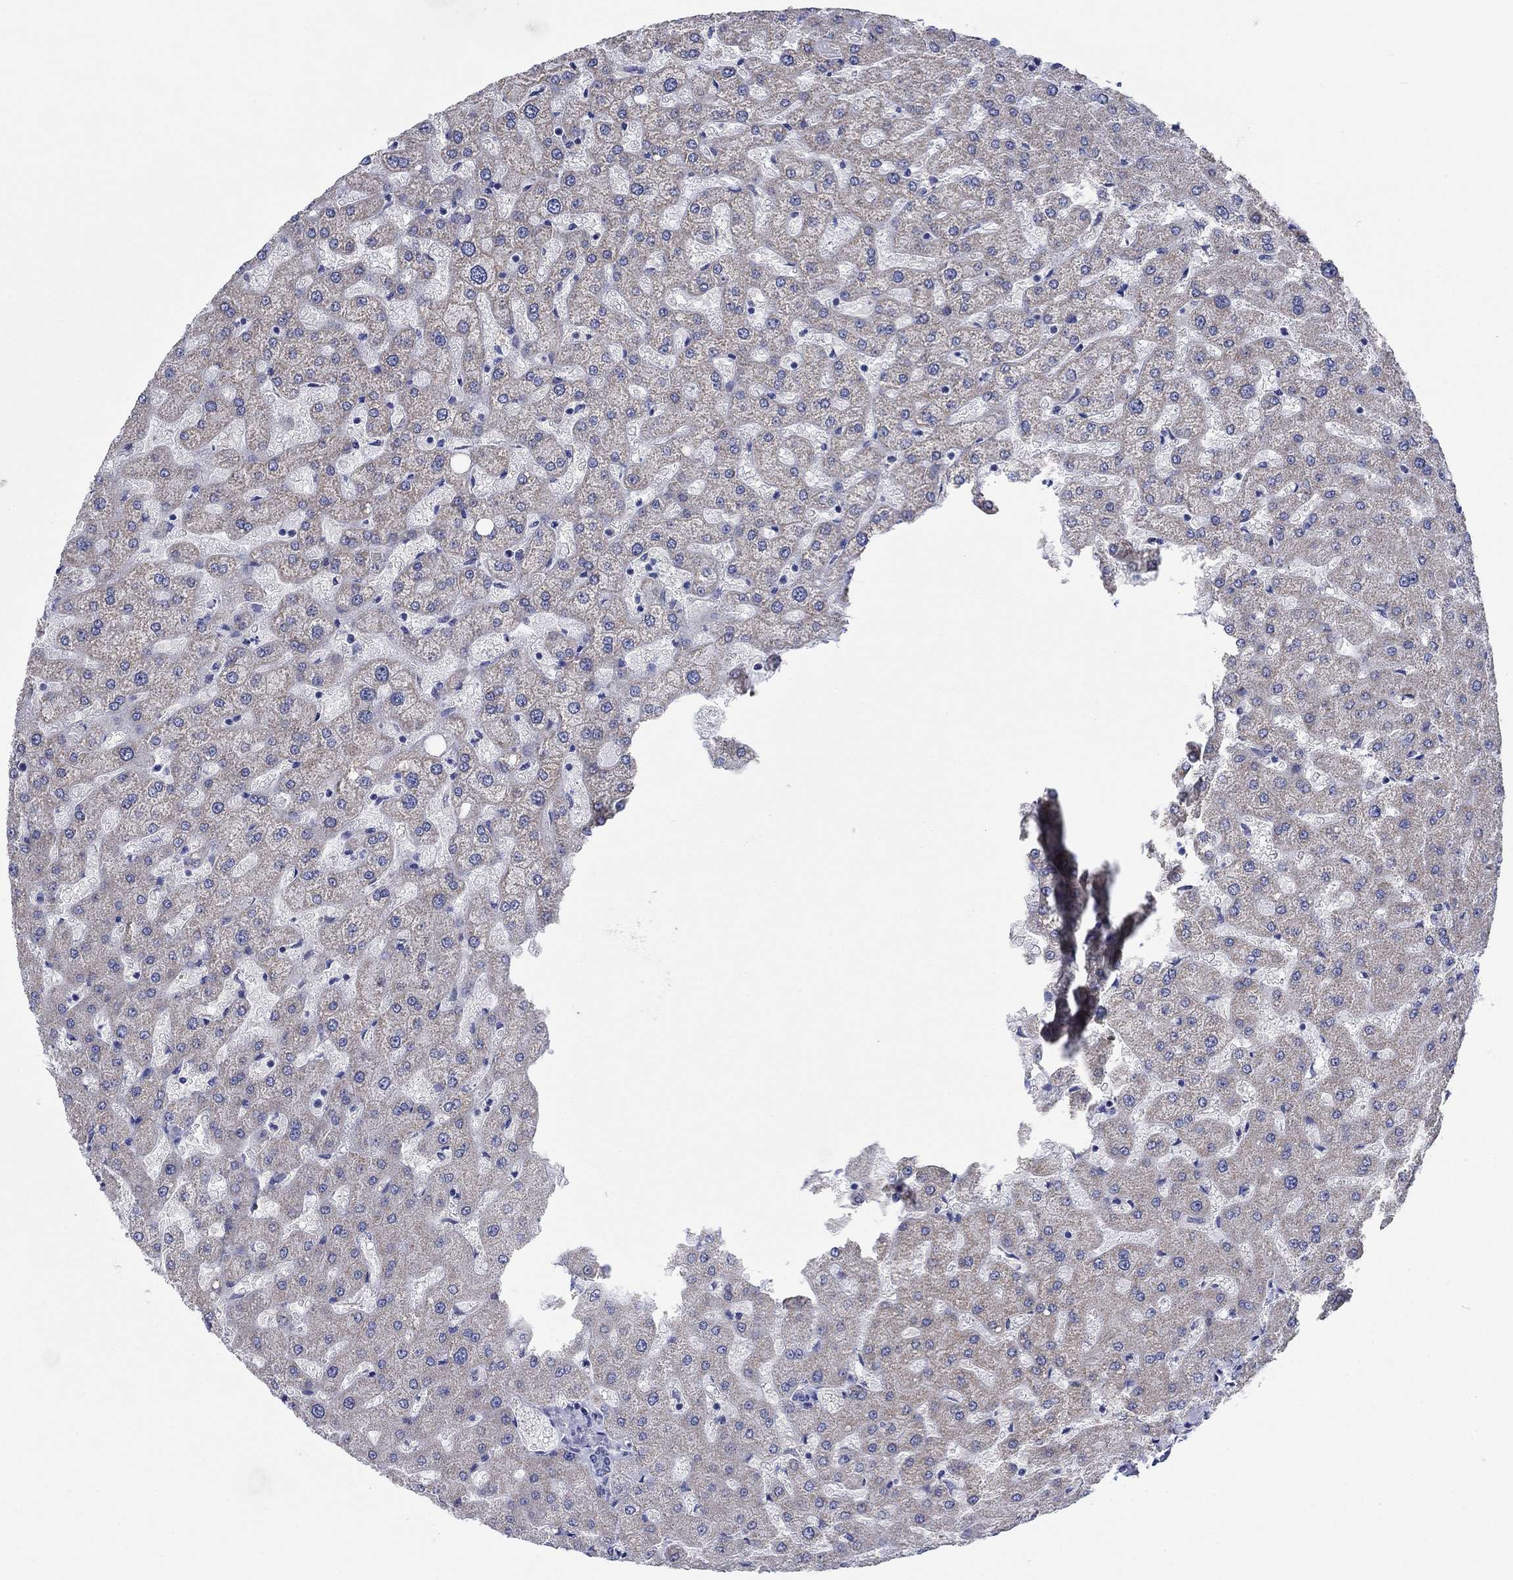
{"staining": {"intensity": "negative", "quantity": "none", "location": "none"}, "tissue": "liver", "cell_type": "Cholangiocytes", "image_type": "normal", "snomed": [{"axis": "morphology", "description": "Normal tissue, NOS"}, {"axis": "topography", "description": "Liver"}], "caption": "DAB immunohistochemical staining of normal human liver displays no significant expression in cholangiocytes.", "gene": "CLVS1", "patient": {"sex": "female", "age": 50}}